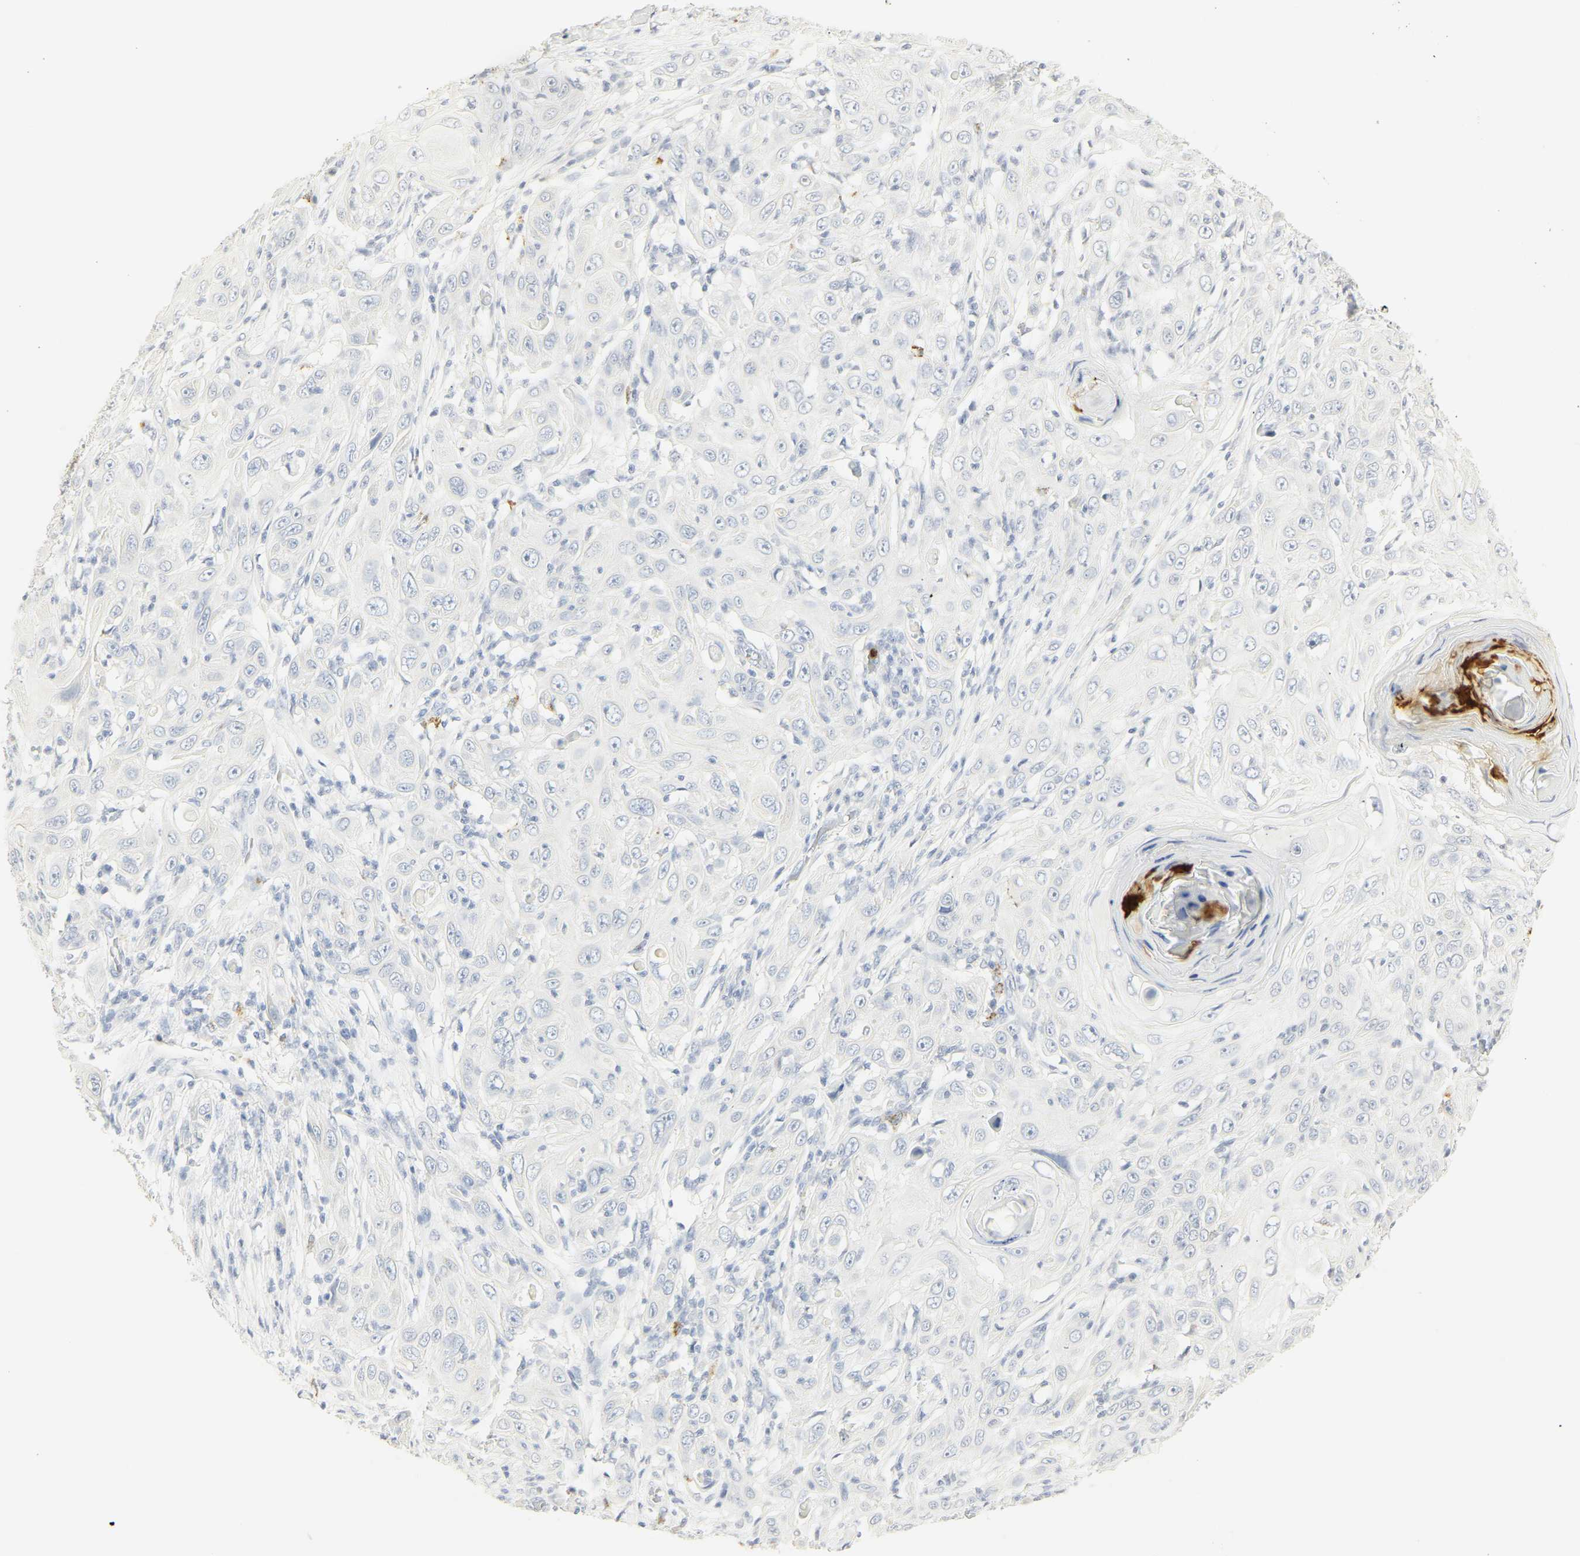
{"staining": {"intensity": "negative", "quantity": "none", "location": "none"}, "tissue": "skin cancer", "cell_type": "Tumor cells", "image_type": "cancer", "snomed": [{"axis": "morphology", "description": "Squamous cell carcinoma, NOS"}, {"axis": "topography", "description": "Skin"}], "caption": "This is an immunohistochemistry histopathology image of squamous cell carcinoma (skin). There is no staining in tumor cells.", "gene": "MPO", "patient": {"sex": "female", "age": 88}}